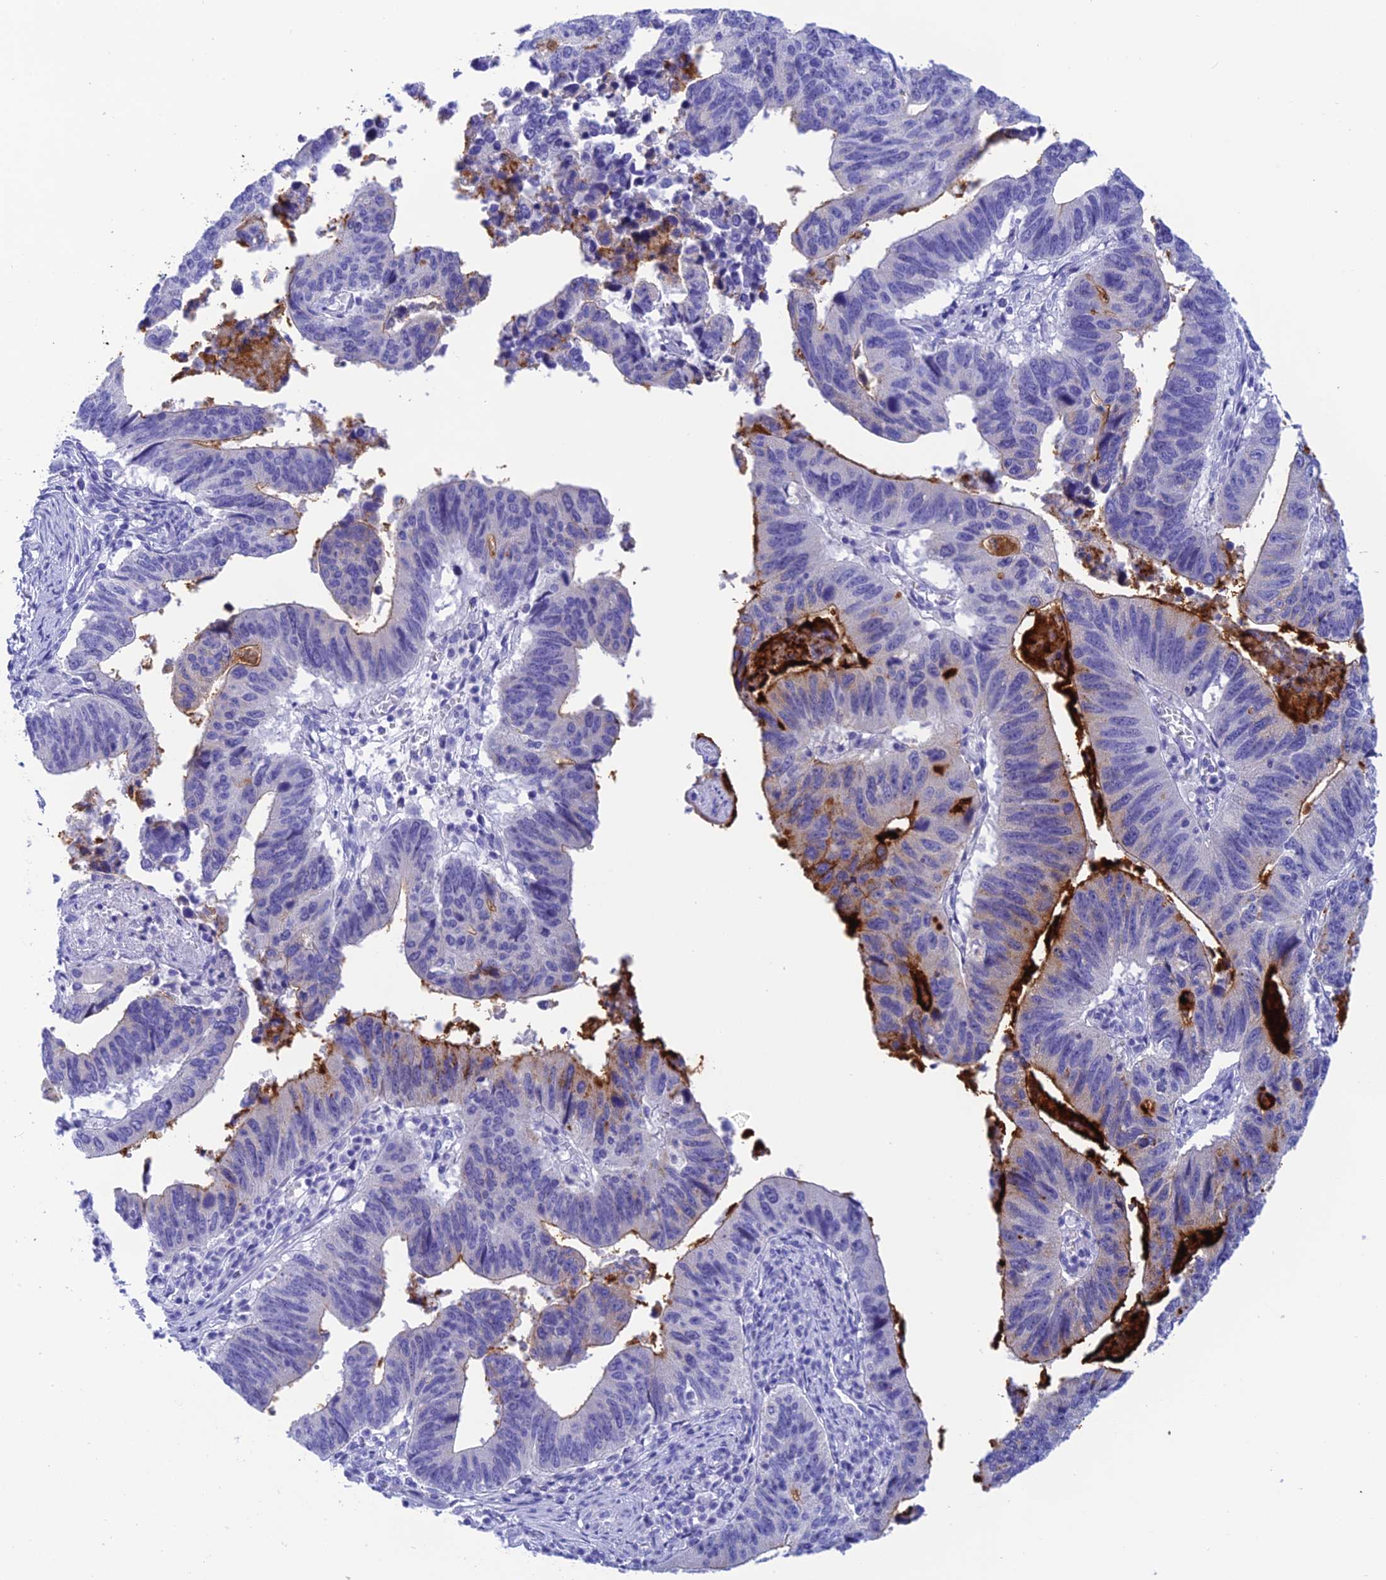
{"staining": {"intensity": "weak", "quantity": "<25%", "location": "cytoplasmic/membranous"}, "tissue": "stomach cancer", "cell_type": "Tumor cells", "image_type": "cancer", "snomed": [{"axis": "morphology", "description": "Adenocarcinoma, NOS"}, {"axis": "topography", "description": "Stomach"}], "caption": "The micrograph displays no staining of tumor cells in stomach cancer (adenocarcinoma).", "gene": "KDELR3", "patient": {"sex": "male", "age": 59}}